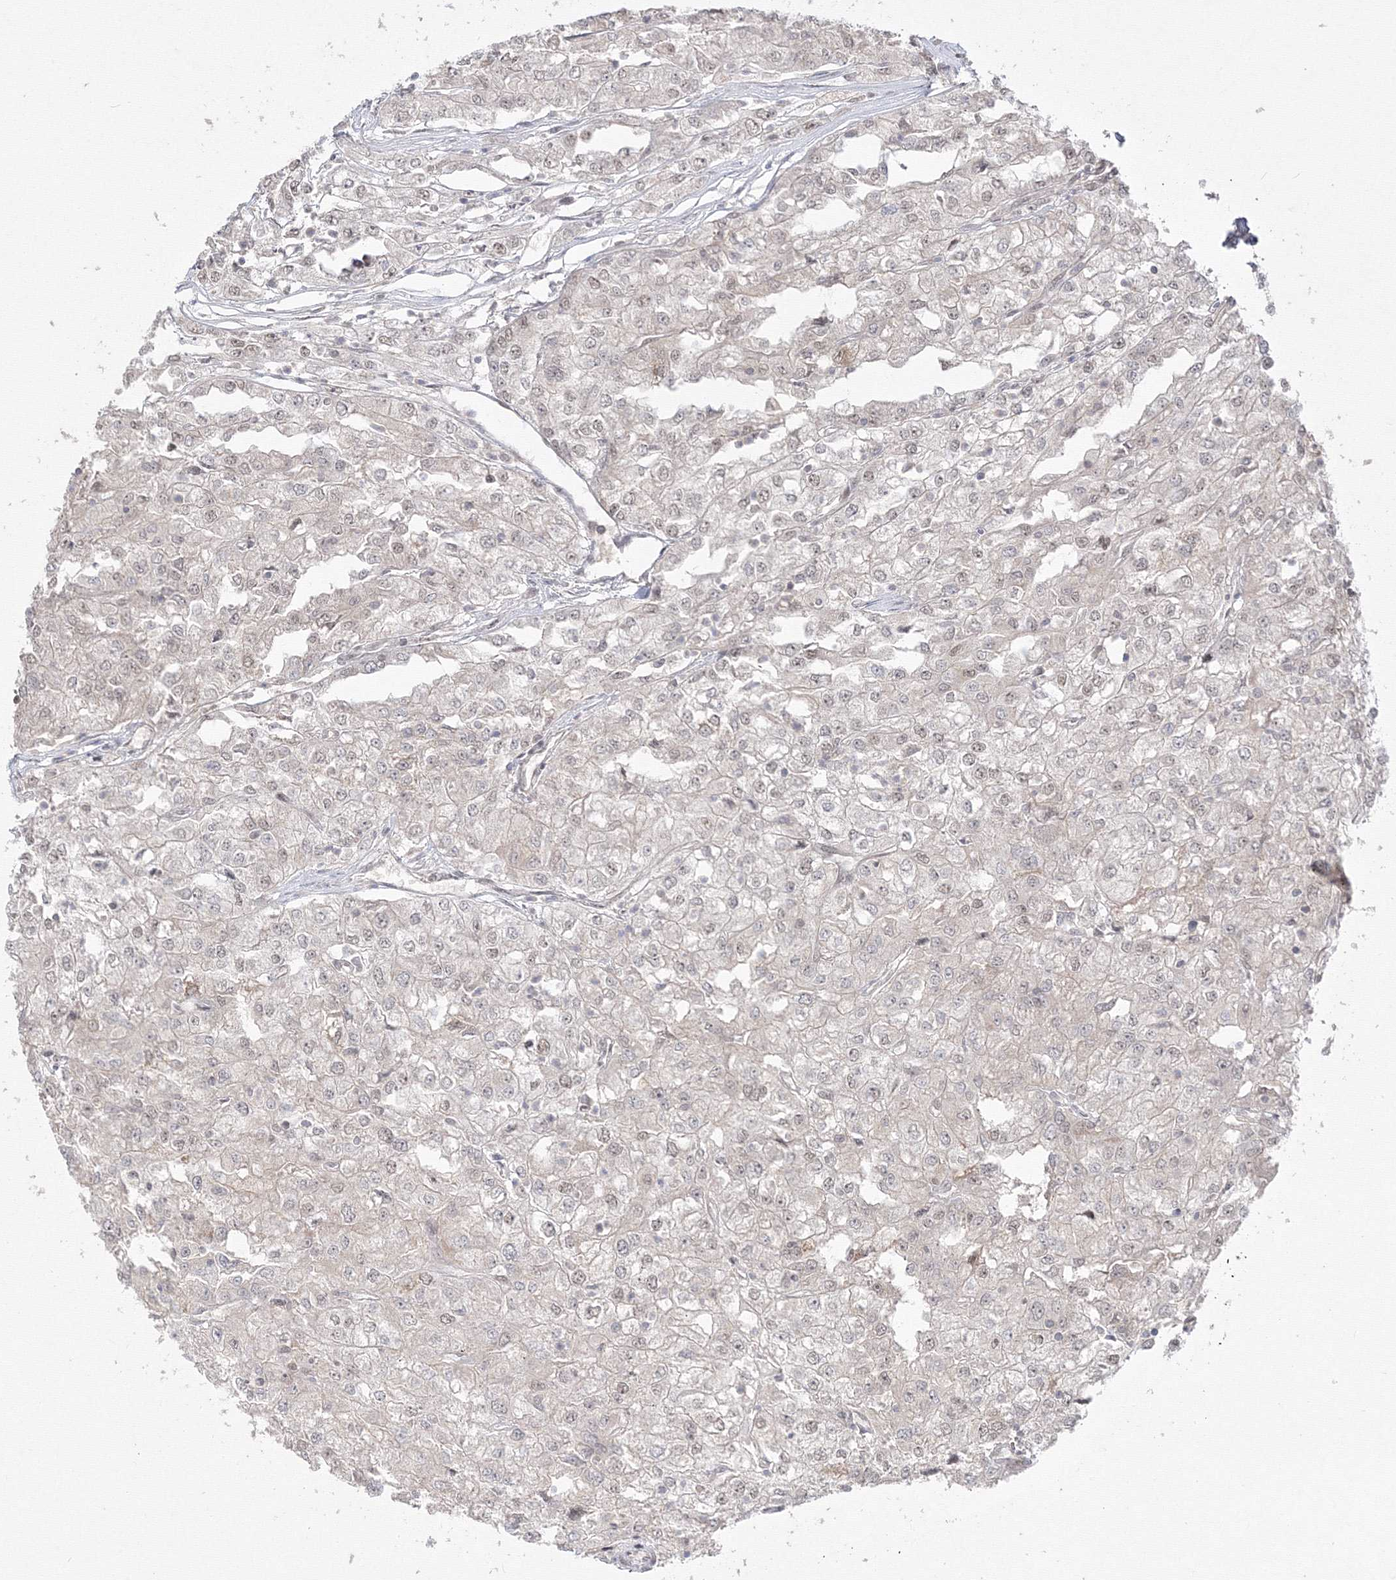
{"staining": {"intensity": "weak", "quantity": "<25%", "location": "nuclear"}, "tissue": "renal cancer", "cell_type": "Tumor cells", "image_type": "cancer", "snomed": [{"axis": "morphology", "description": "Adenocarcinoma, NOS"}, {"axis": "topography", "description": "Kidney"}], "caption": "Protein analysis of renal cancer shows no significant positivity in tumor cells. (Immunohistochemistry (ihc), brightfield microscopy, high magnification).", "gene": "COPS4", "patient": {"sex": "female", "age": 54}}